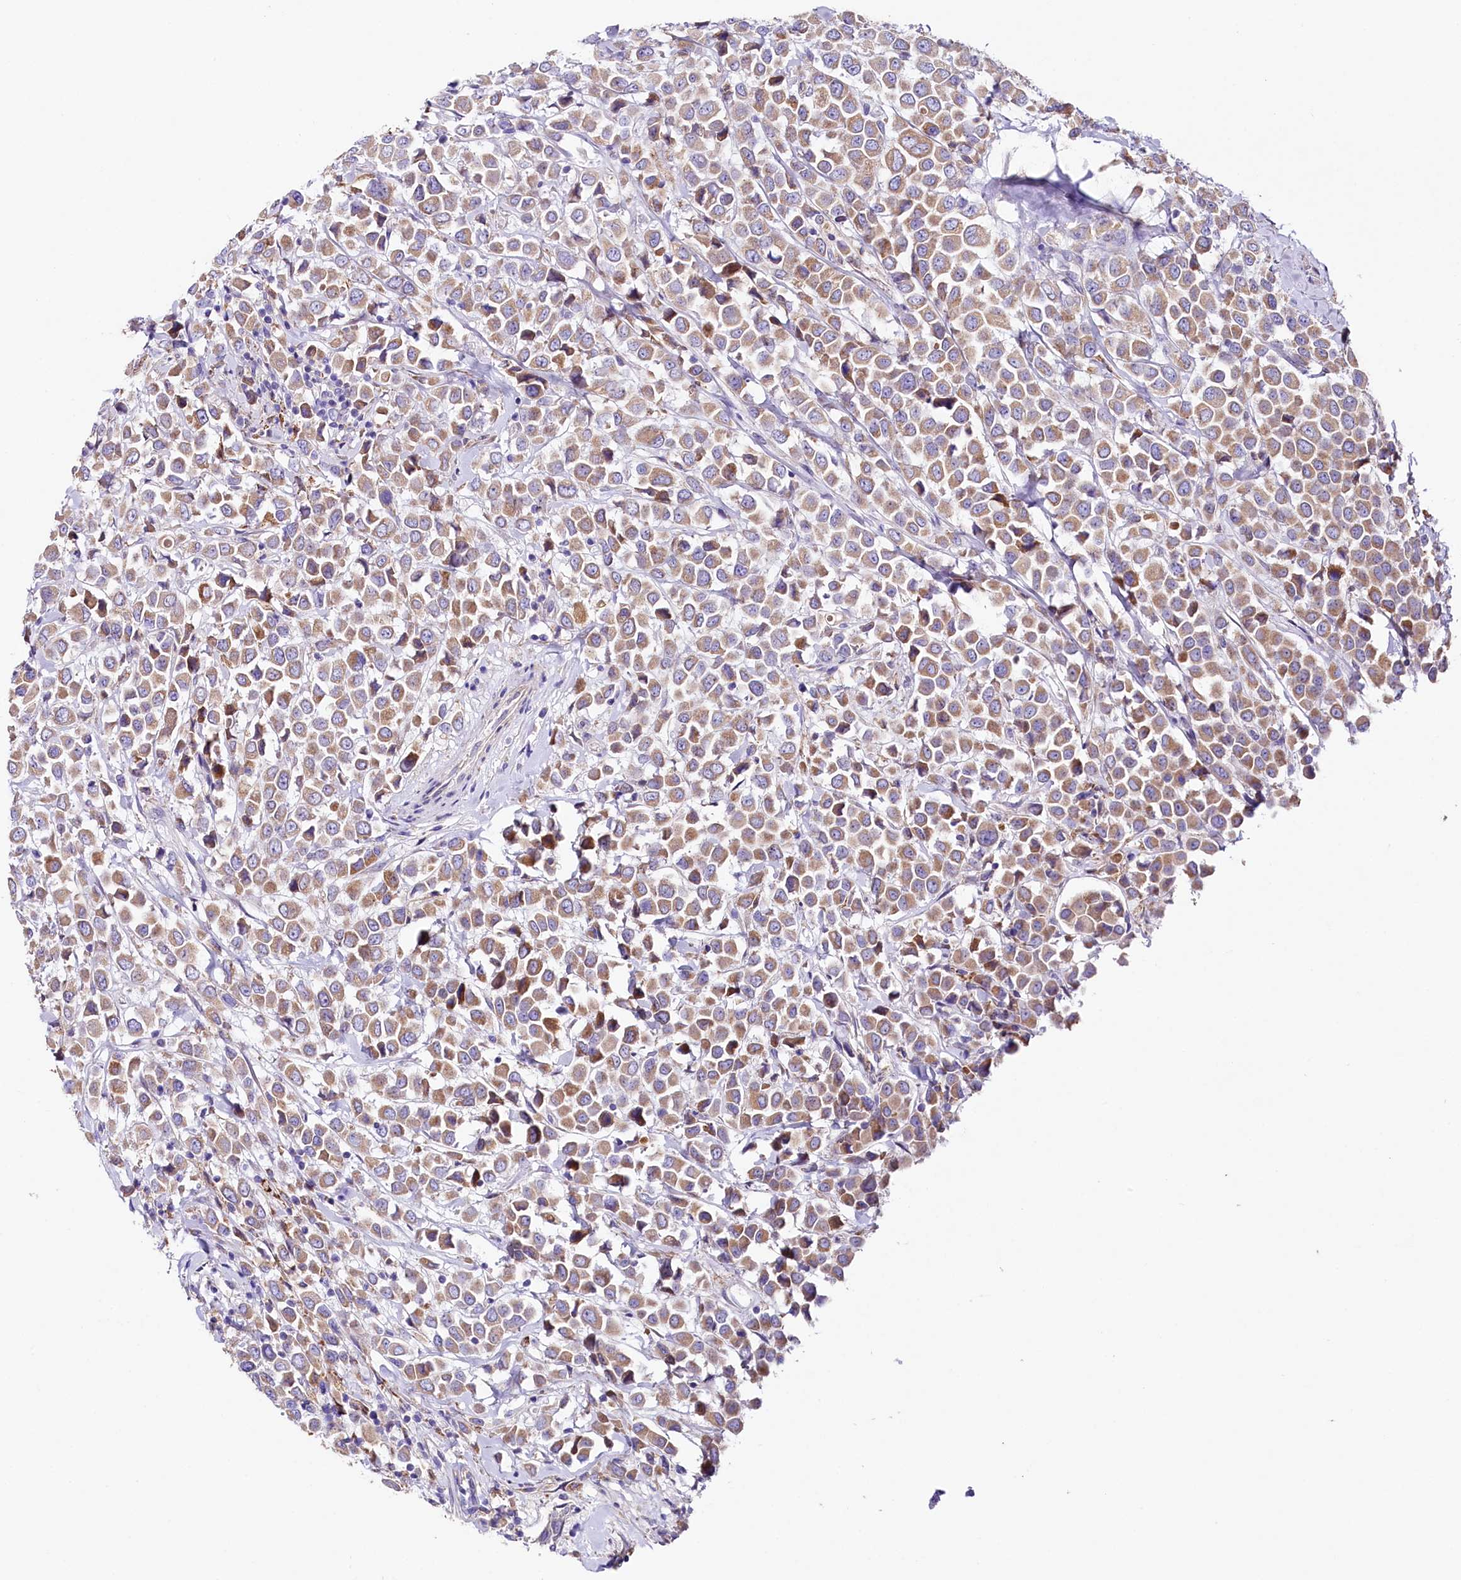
{"staining": {"intensity": "moderate", "quantity": ">75%", "location": "cytoplasmic/membranous"}, "tissue": "breast cancer", "cell_type": "Tumor cells", "image_type": "cancer", "snomed": [{"axis": "morphology", "description": "Duct carcinoma"}, {"axis": "topography", "description": "Breast"}], "caption": "High-power microscopy captured an immunohistochemistry photomicrograph of breast cancer (intraductal carcinoma), revealing moderate cytoplasmic/membranous positivity in approximately >75% of tumor cells.", "gene": "SACM1L", "patient": {"sex": "female", "age": 61}}